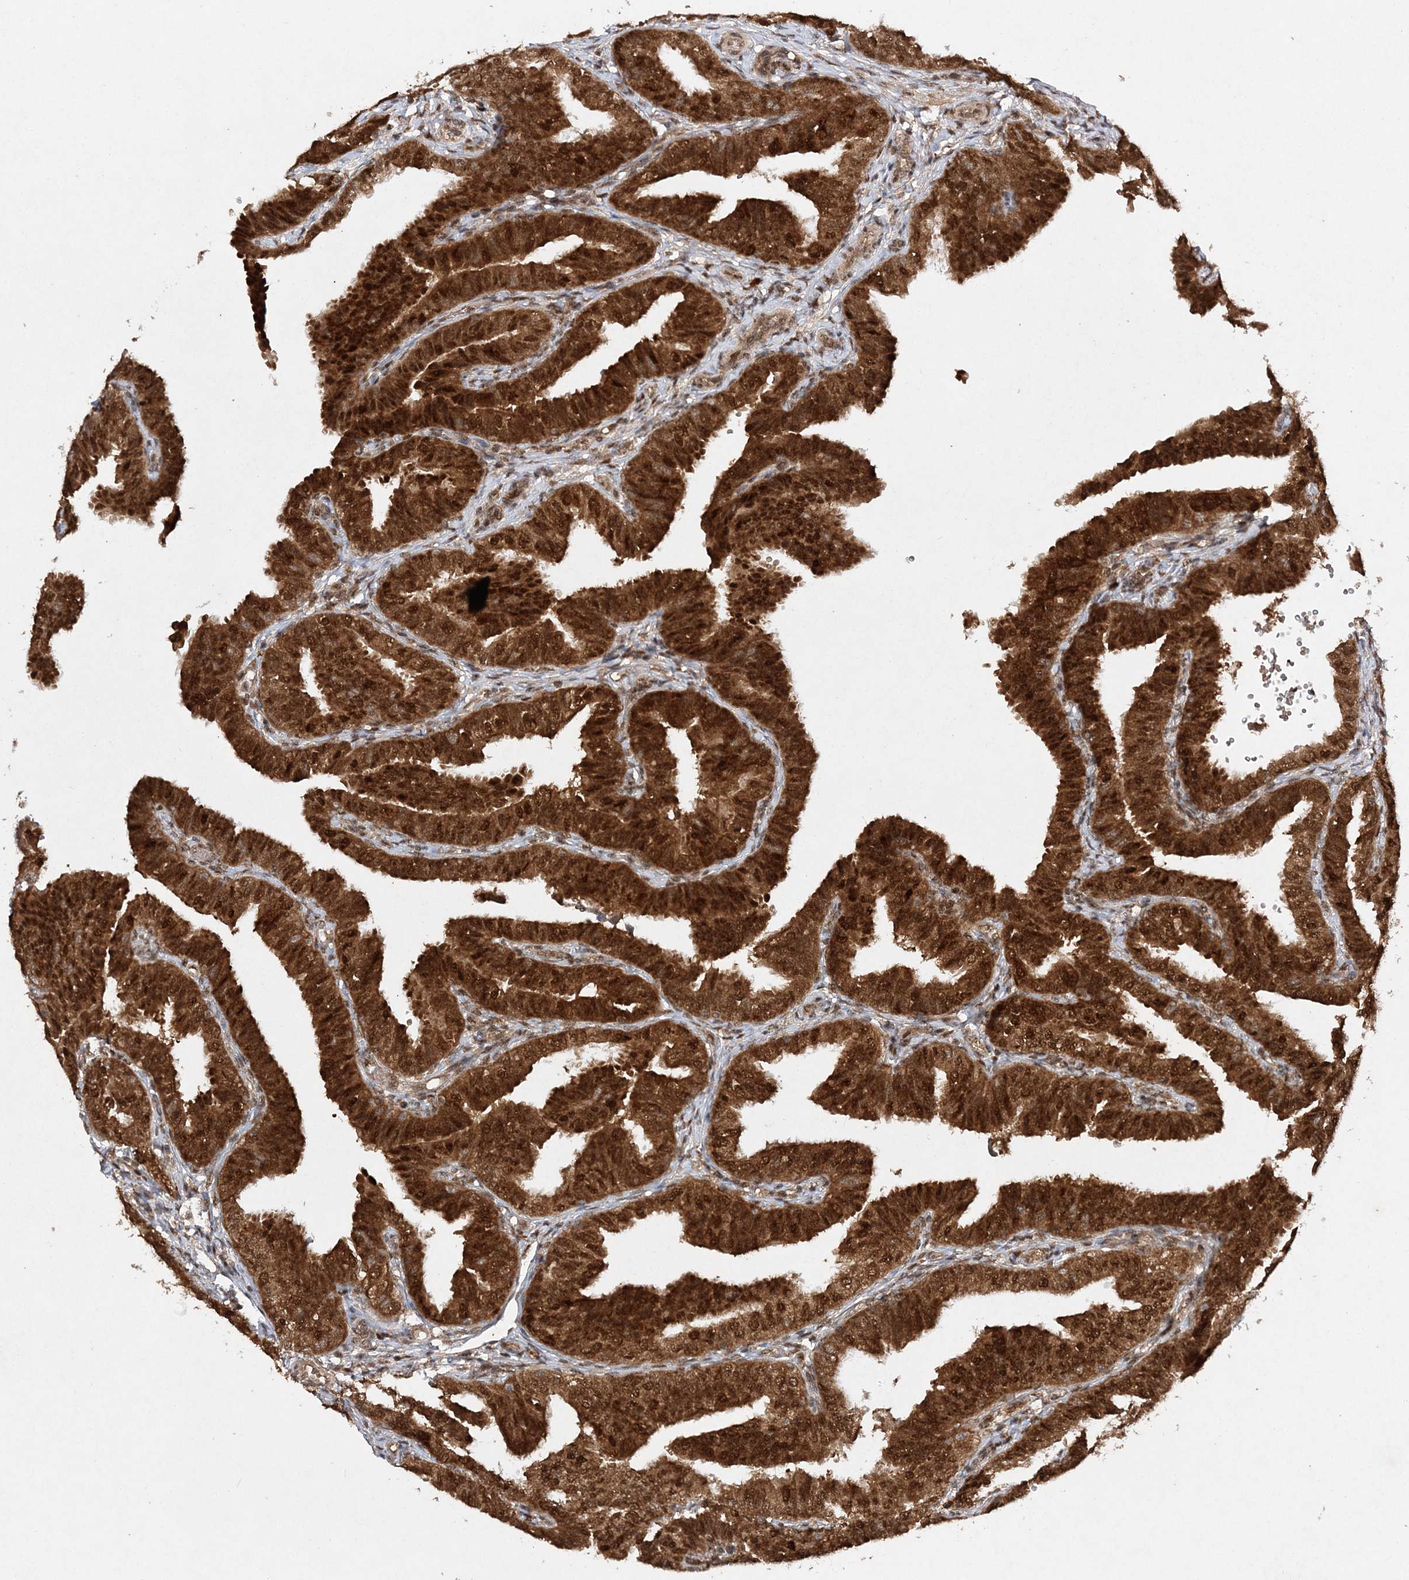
{"staining": {"intensity": "strong", "quantity": ">75%", "location": "cytoplasmic/membranous,nuclear"}, "tissue": "fallopian tube", "cell_type": "Glandular cells", "image_type": "normal", "snomed": [{"axis": "morphology", "description": "Normal tissue, NOS"}, {"axis": "topography", "description": "Fallopian tube"}], "caption": "This image demonstrates unremarkable fallopian tube stained with immunohistochemistry (IHC) to label a protein in brown. The cytoplasmic/membranous,nuclear of glandular cells show strong positivity for the protein. Nuclei are counter-stained blue.", "gene": "NIF3L1", "patient": {"sex": "female", "age": 35}}